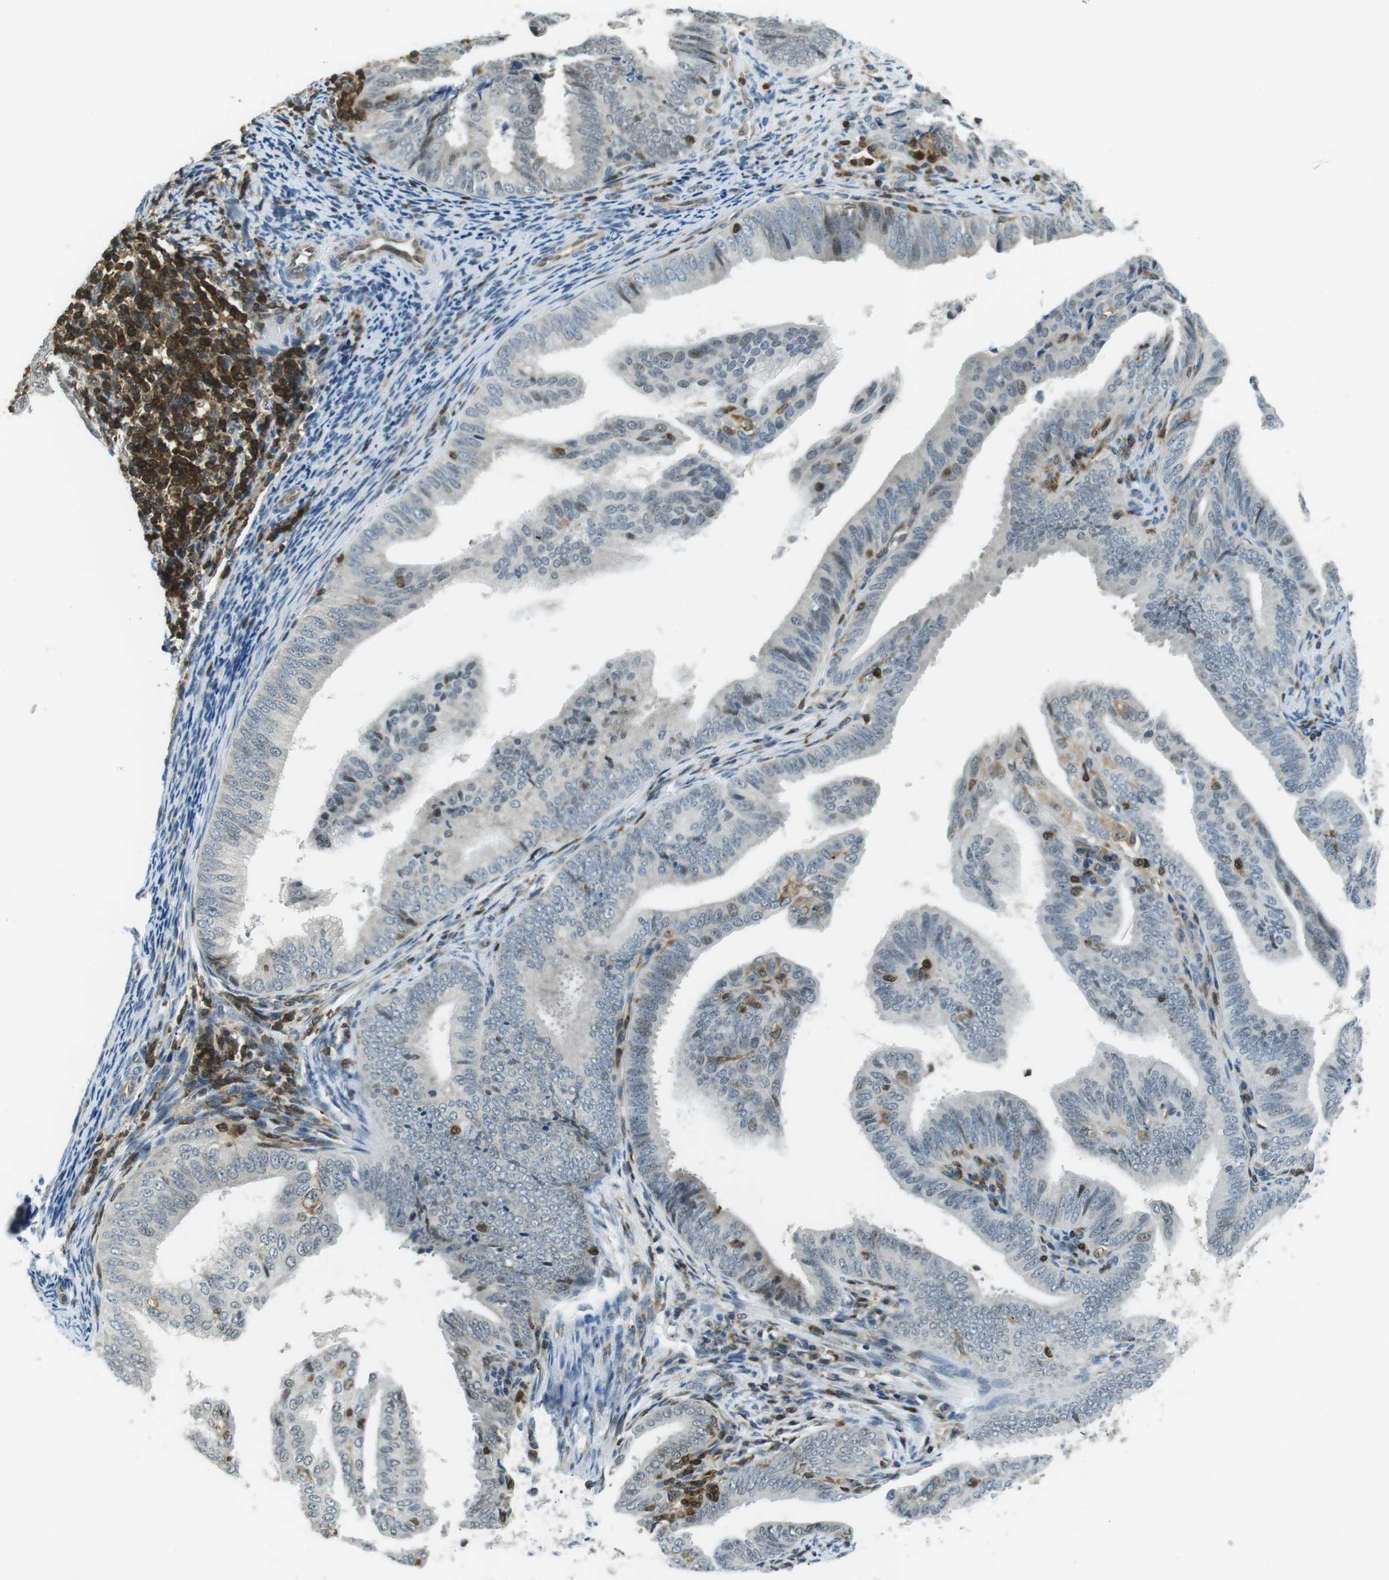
{"staining": {"intensity": "weak", "quantity": "<25%", "location": "nuclear"}, "tissue": "endometrial cancer", "cell_type": "Tumor cells", "image_type": "cancer", "snomed": [{"axis": "morphology", "description": "Adenocarcinoma, NOS"}, {"axis": "topography", "description": "Endometrium"}], "caption": "This is an immunohistochemistry (IHC) image of endometrial cancer (adenocarcinoma). There is no expression in tumor cells.", "gene": "STK10", "patient": {"sex": "female", "age": 58}}